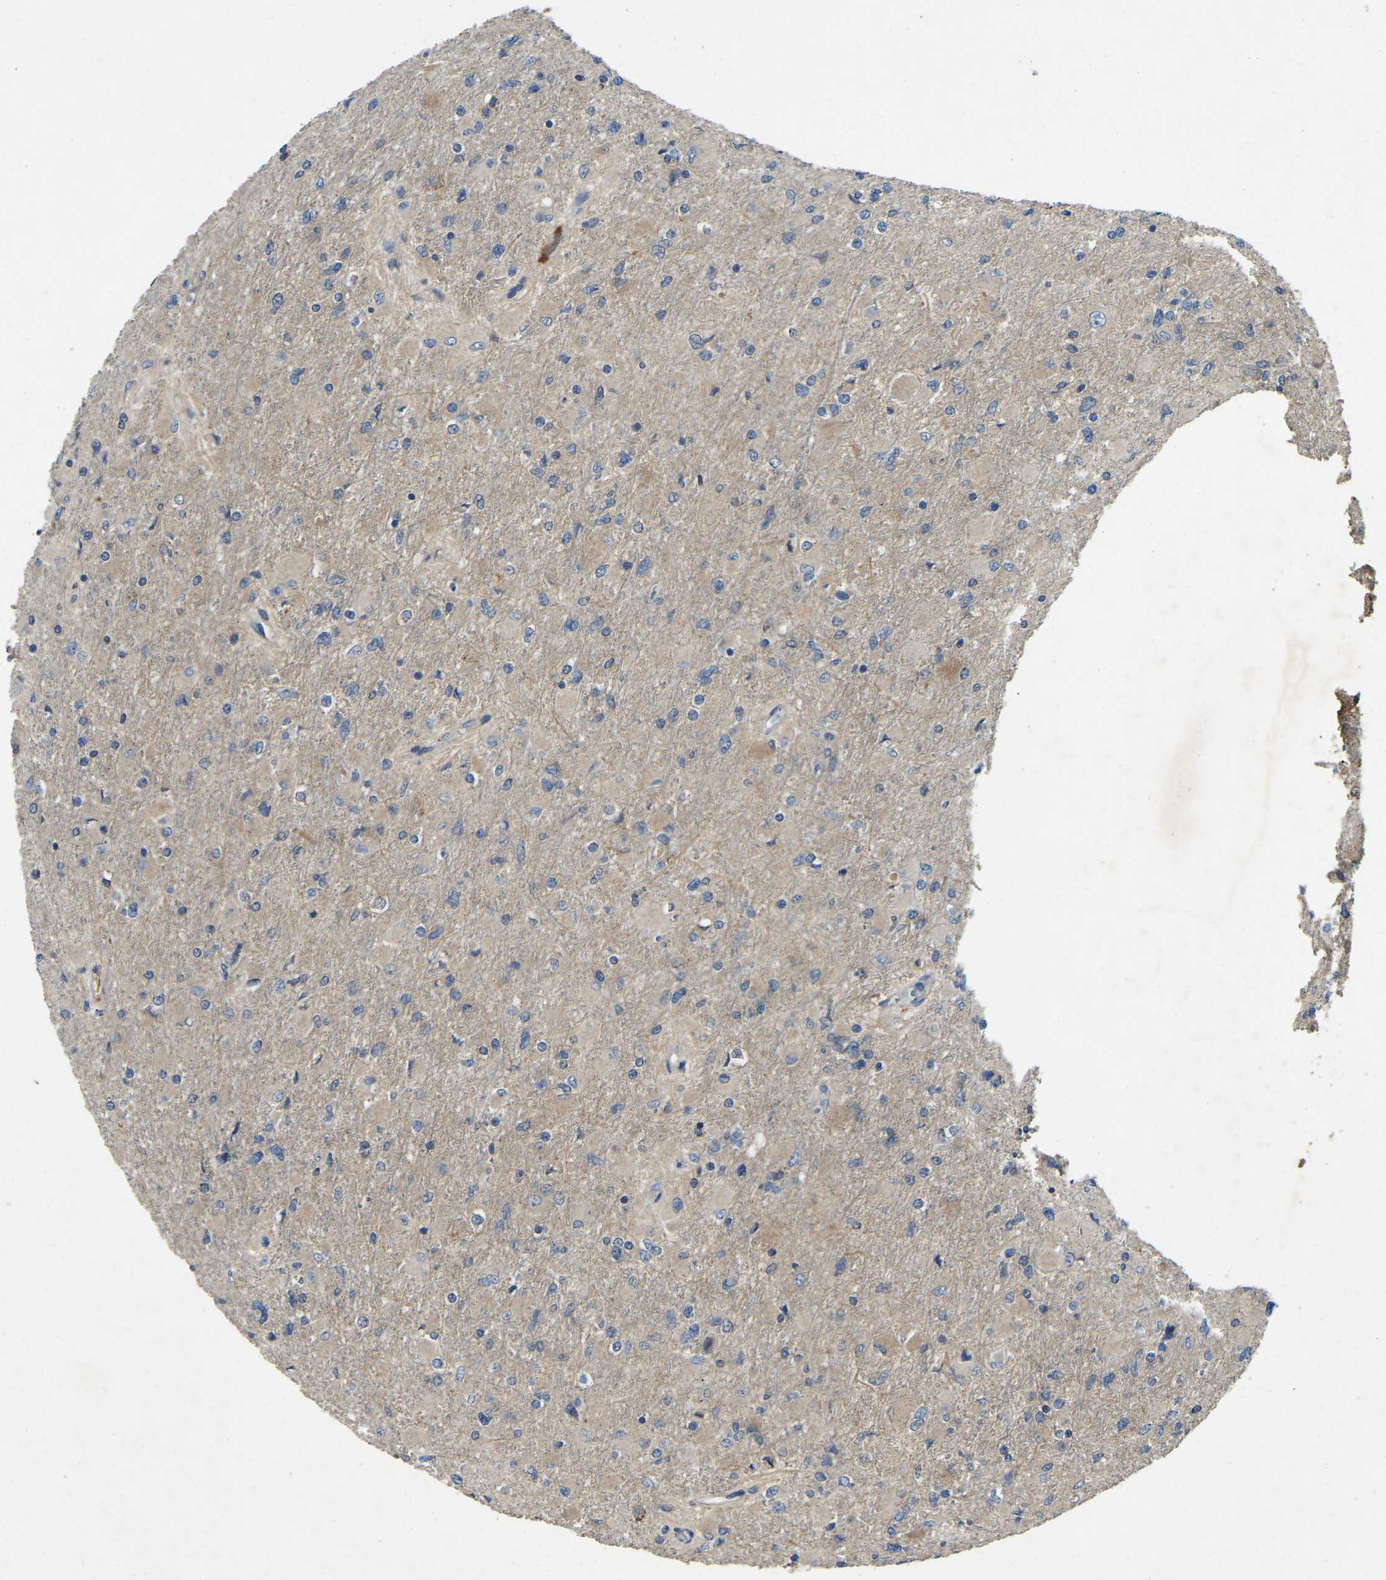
{"staining": {"intensity": "negative", "quantity": "none", "location": "none"}, "tissue": "glioma", "cell_type": "Tumor cells", "image_type": "cancer", "snomed": [{"axis": "morphology", "description": "Glioma, malignant, High grade"}, {"axis": "topography", "description": "Cerebral cortex"}], "caption": "This photomicrograph is of malignant glioma (high-grade) stained with immunohistochemistry (IHC) to label a protein in brown with the nuclei are counter-stained blue. There is no positivity in tumor cells.", "gene": "ATP8B1", "patient": {"sex": "female", "age": 36}}